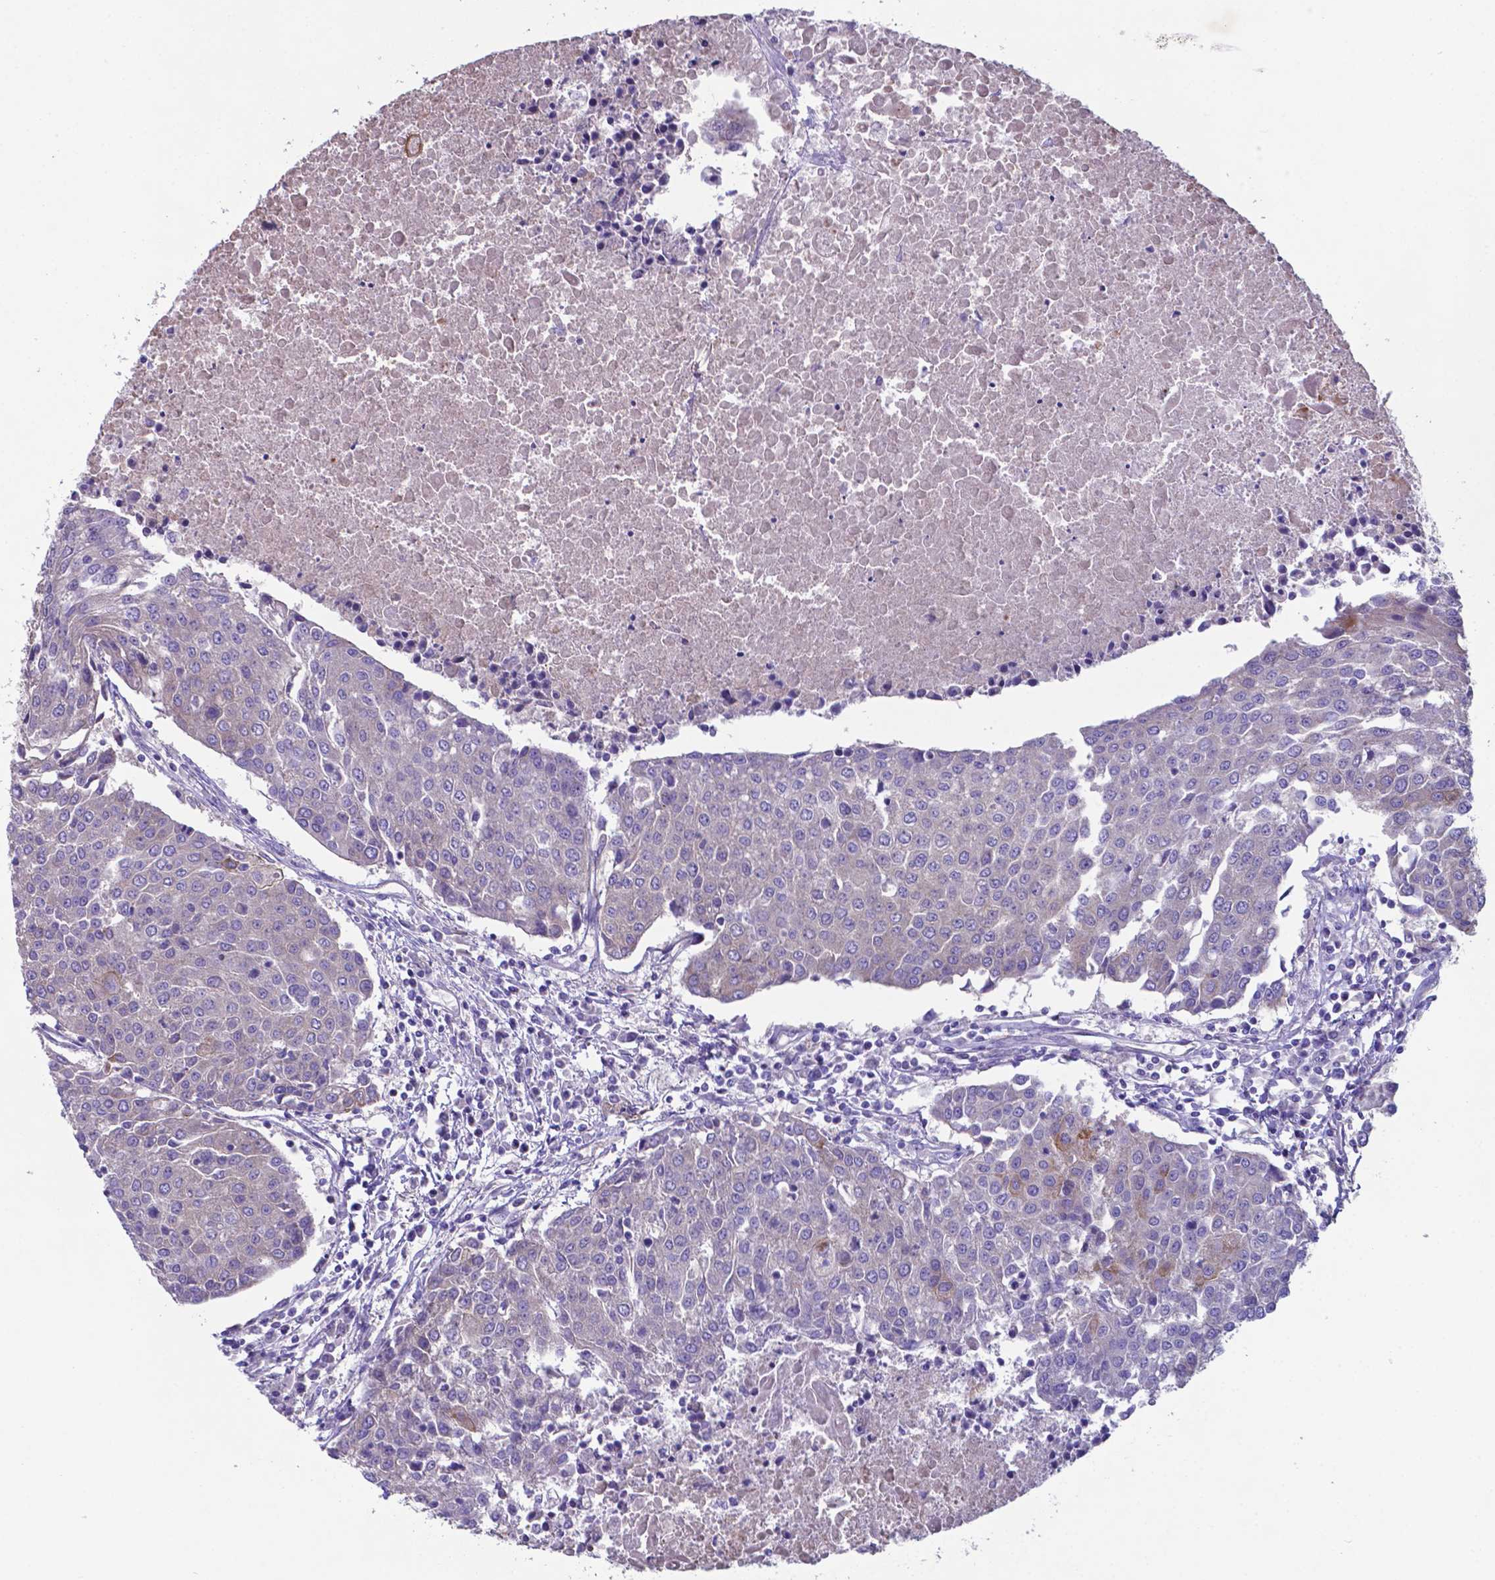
{"staining": {"intensity": "negative", "quantity": "none", "location": "none"}, "tissue": "urothelial cancer", "cell_type": "Tumor cells", "image_type": "cancer", "snomed": [{"axis": "morphology", "description": "Urothelial carcinoma, High grade"}, {"axis": "topography", "description": "Urinary bladder"}], "caption": "This is an IHC histopathology image of high-grade urothelial carcinoma. There is no positivity in tumor cells.", "gene": "TYRO3", "patient": {"sex": "female", "age": 85}}